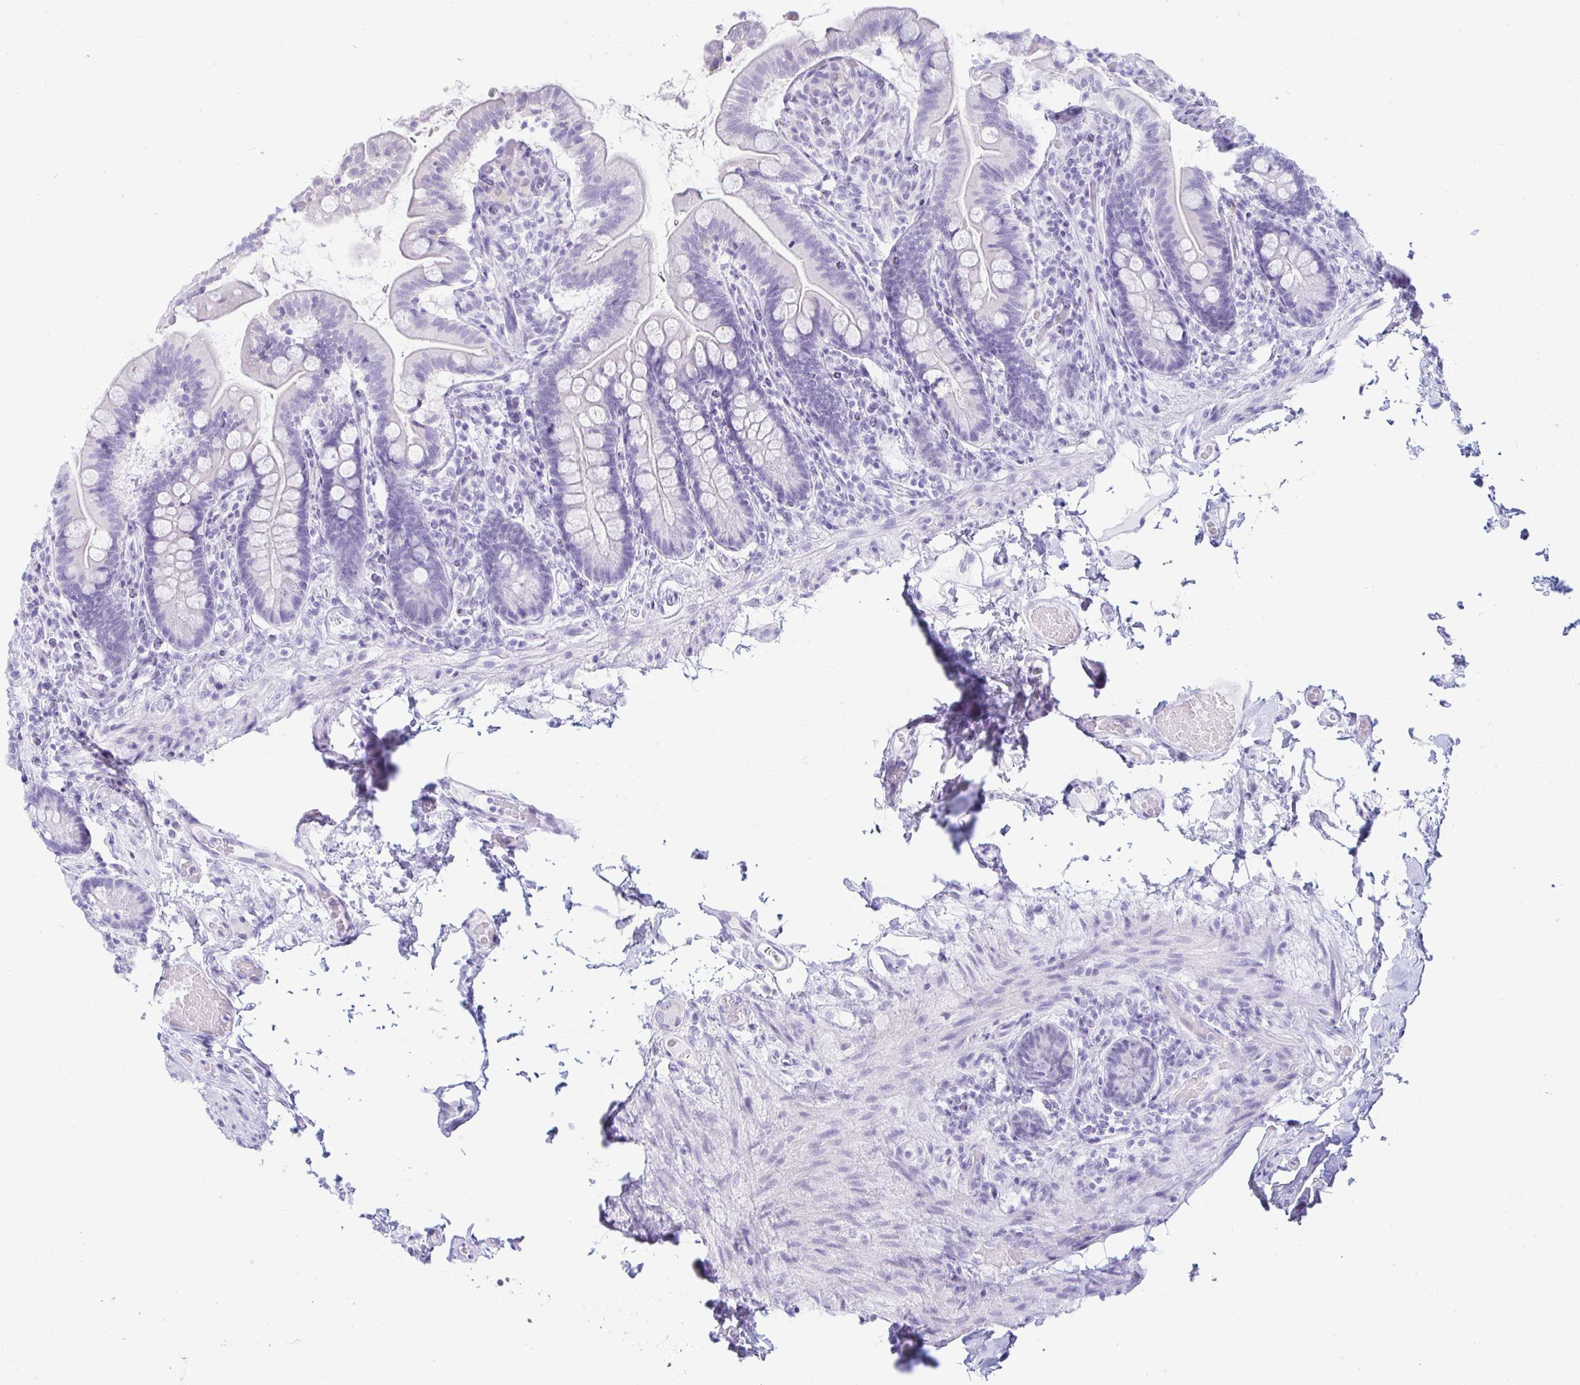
{"staining": {"intensity": "negative", "quantity": "none", "location": "none"}, "tissue": "small intestine", "cell_type": "Glandular cells", "image_type": "normal", "snomed": [{"axis": "morphology", "description": "Normal tissue, NOS"}, {"axis": "topography", "description": "Small intestine"}], "caption": "Normal small intestine was stained to show a protein in brown. There is no significant expression in glandular cells. Brightfield microscopy of IHC stained with DAB (3,3'-diaminobenzidine) (brown) and hematoxylin (blue), captured at high magnification.", "gene": "ERICH6", "patient": {"sex": "female", "age": 64}}